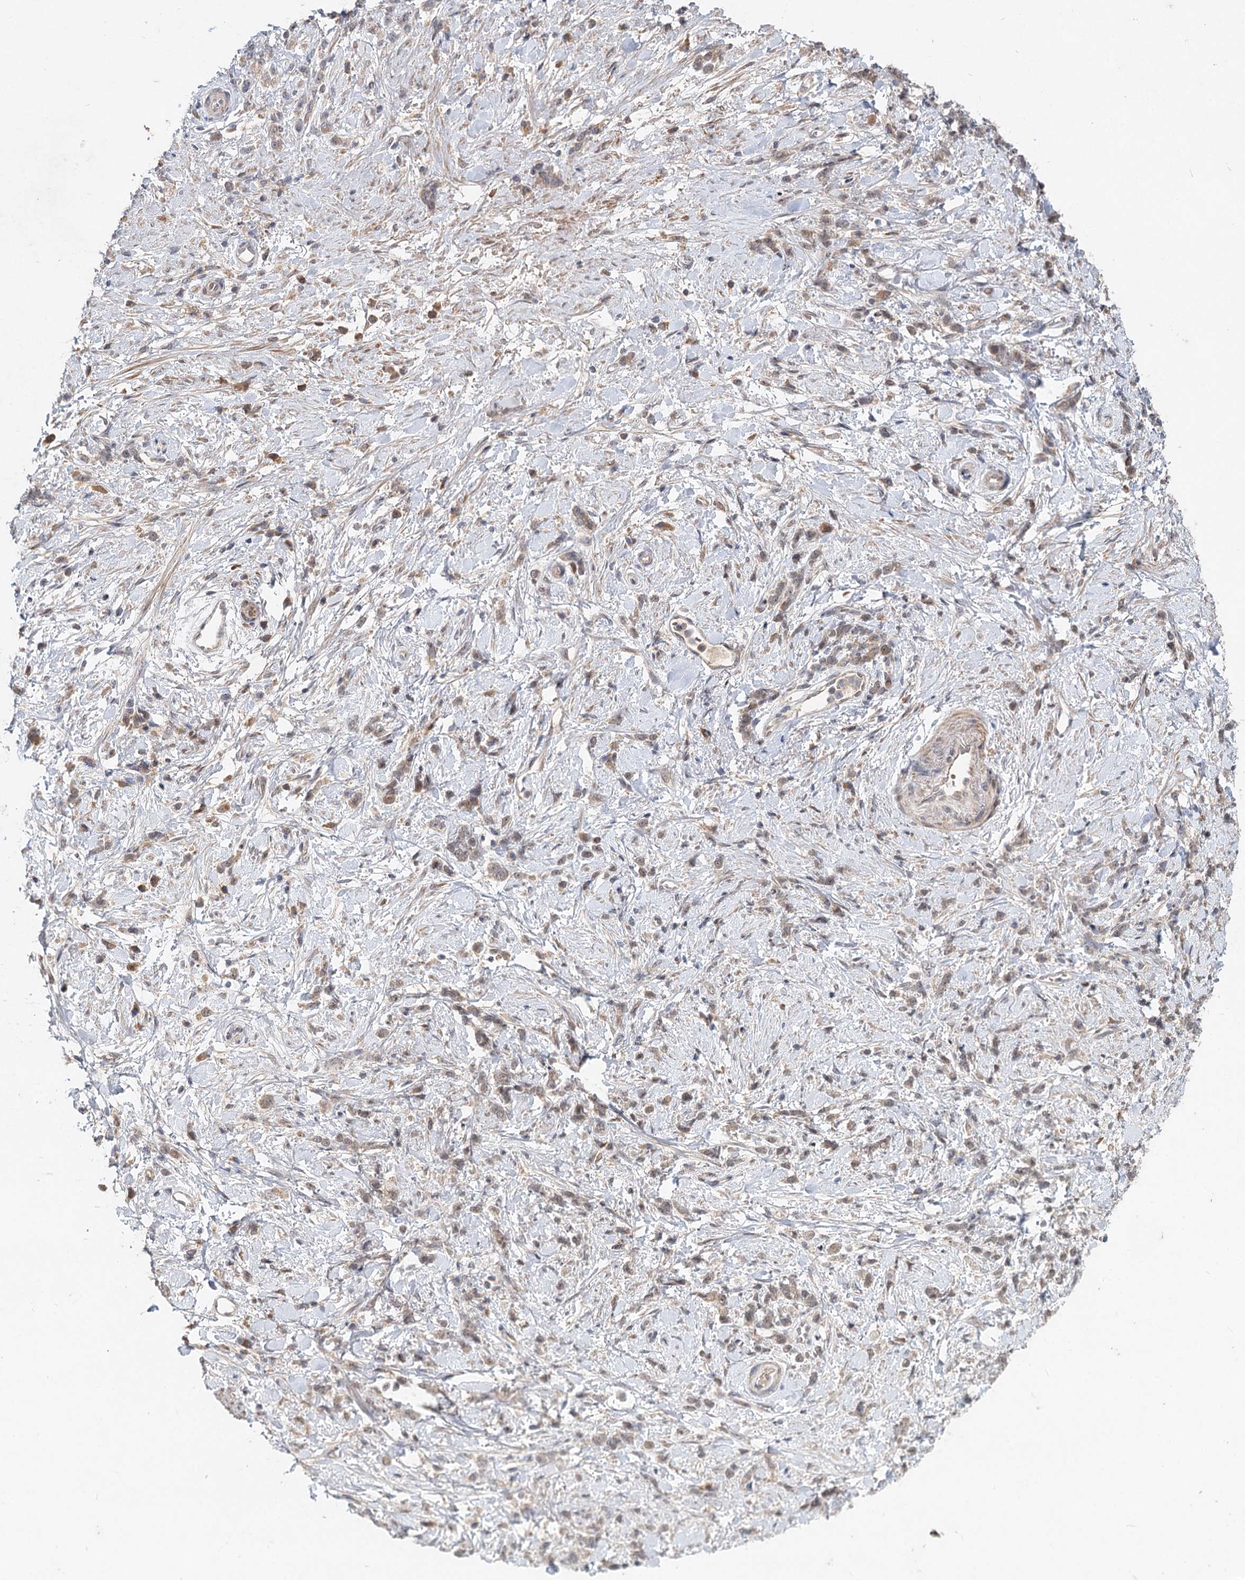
{"staining": {"intensity": "weak", "quantity": "25%-75%", "location": "cytoplasmic/membranous,nuclear"}, "tissue": "stomach cancer", "cell_type": "Tumor cells", "image_type": "cancer", "snomed": [{"axis": "morphology", "description": "Adenocarcinoma, NOS"}, {"axis": "topography", "description": "Stomach"}], "caption": "Immunohistochemical staining of stomach cancer (adenocarcinoma) demonstrates low levels of weak cytoplasmic/membranous and nuclear positivity in about 25%-75% of tumor cells.", "gene": "AP3B1", "patient": {"sex": "female", "age": 60}}